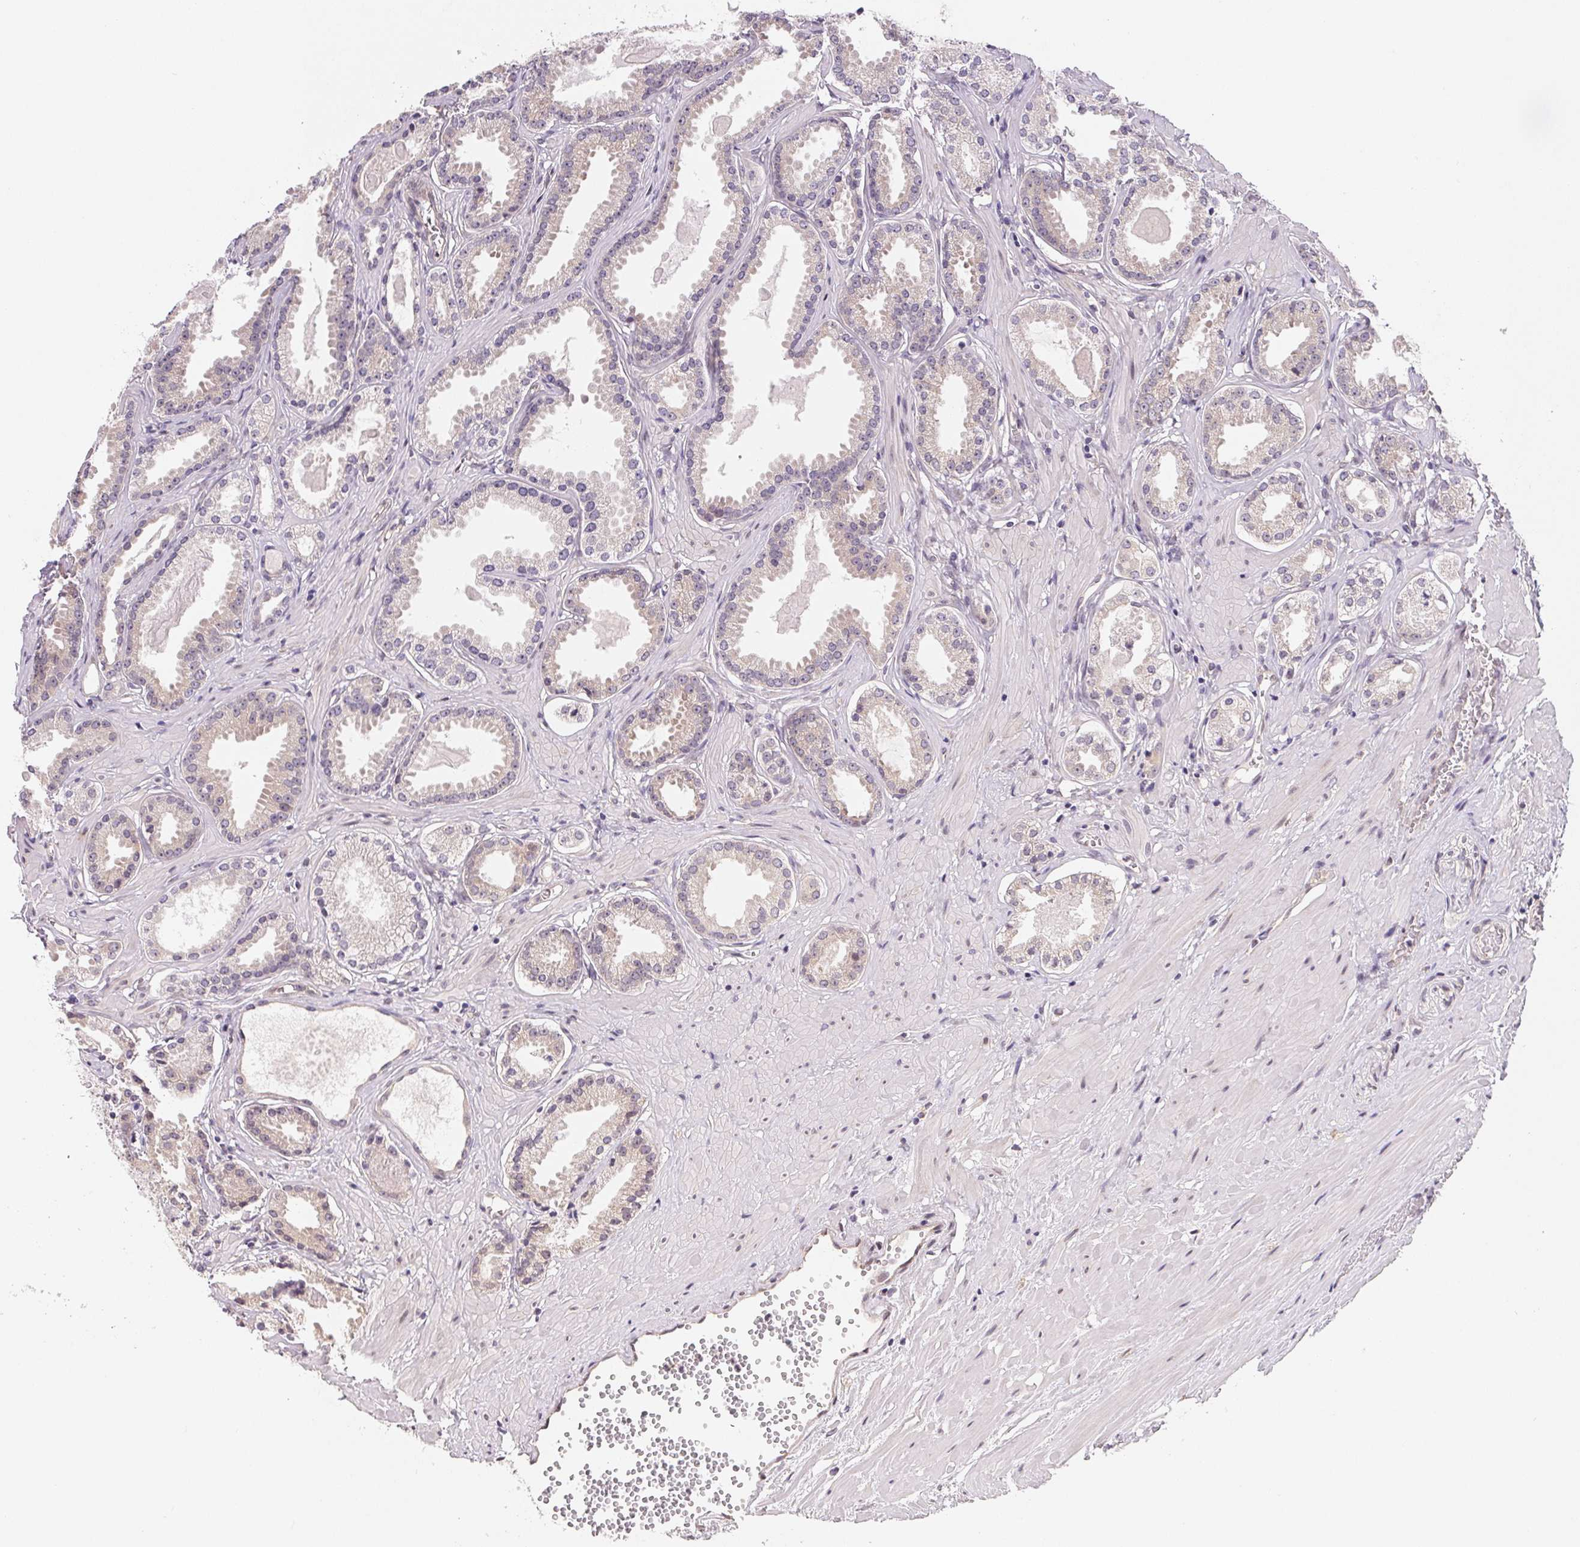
{"staining": {"intensity": "weak", "quantity": "25%-75%", "location": "cytoplasmic/membranous"}, "tissue": "prostate cancer", "cell_type": "Tumor cells", "image_type": "cancer", "snomed": [{"axis": "morphology", "description": "Adenocarcinoma, NOS"}, {"axis": "morphology", "description": "Adenocarcinoma, Low grade"}, {"axis": "topography", "description": "Prostate"}], "caption": "The histopathology image reveals immunohistochemical staining of prostate adenocarcinoma (low-grade). There is weak cytoplasmic/membranous staining is present in approximately 25%-75% of tumor cells.", "gene": "EI24", "patient": {"sex": "male", "age": 64}}